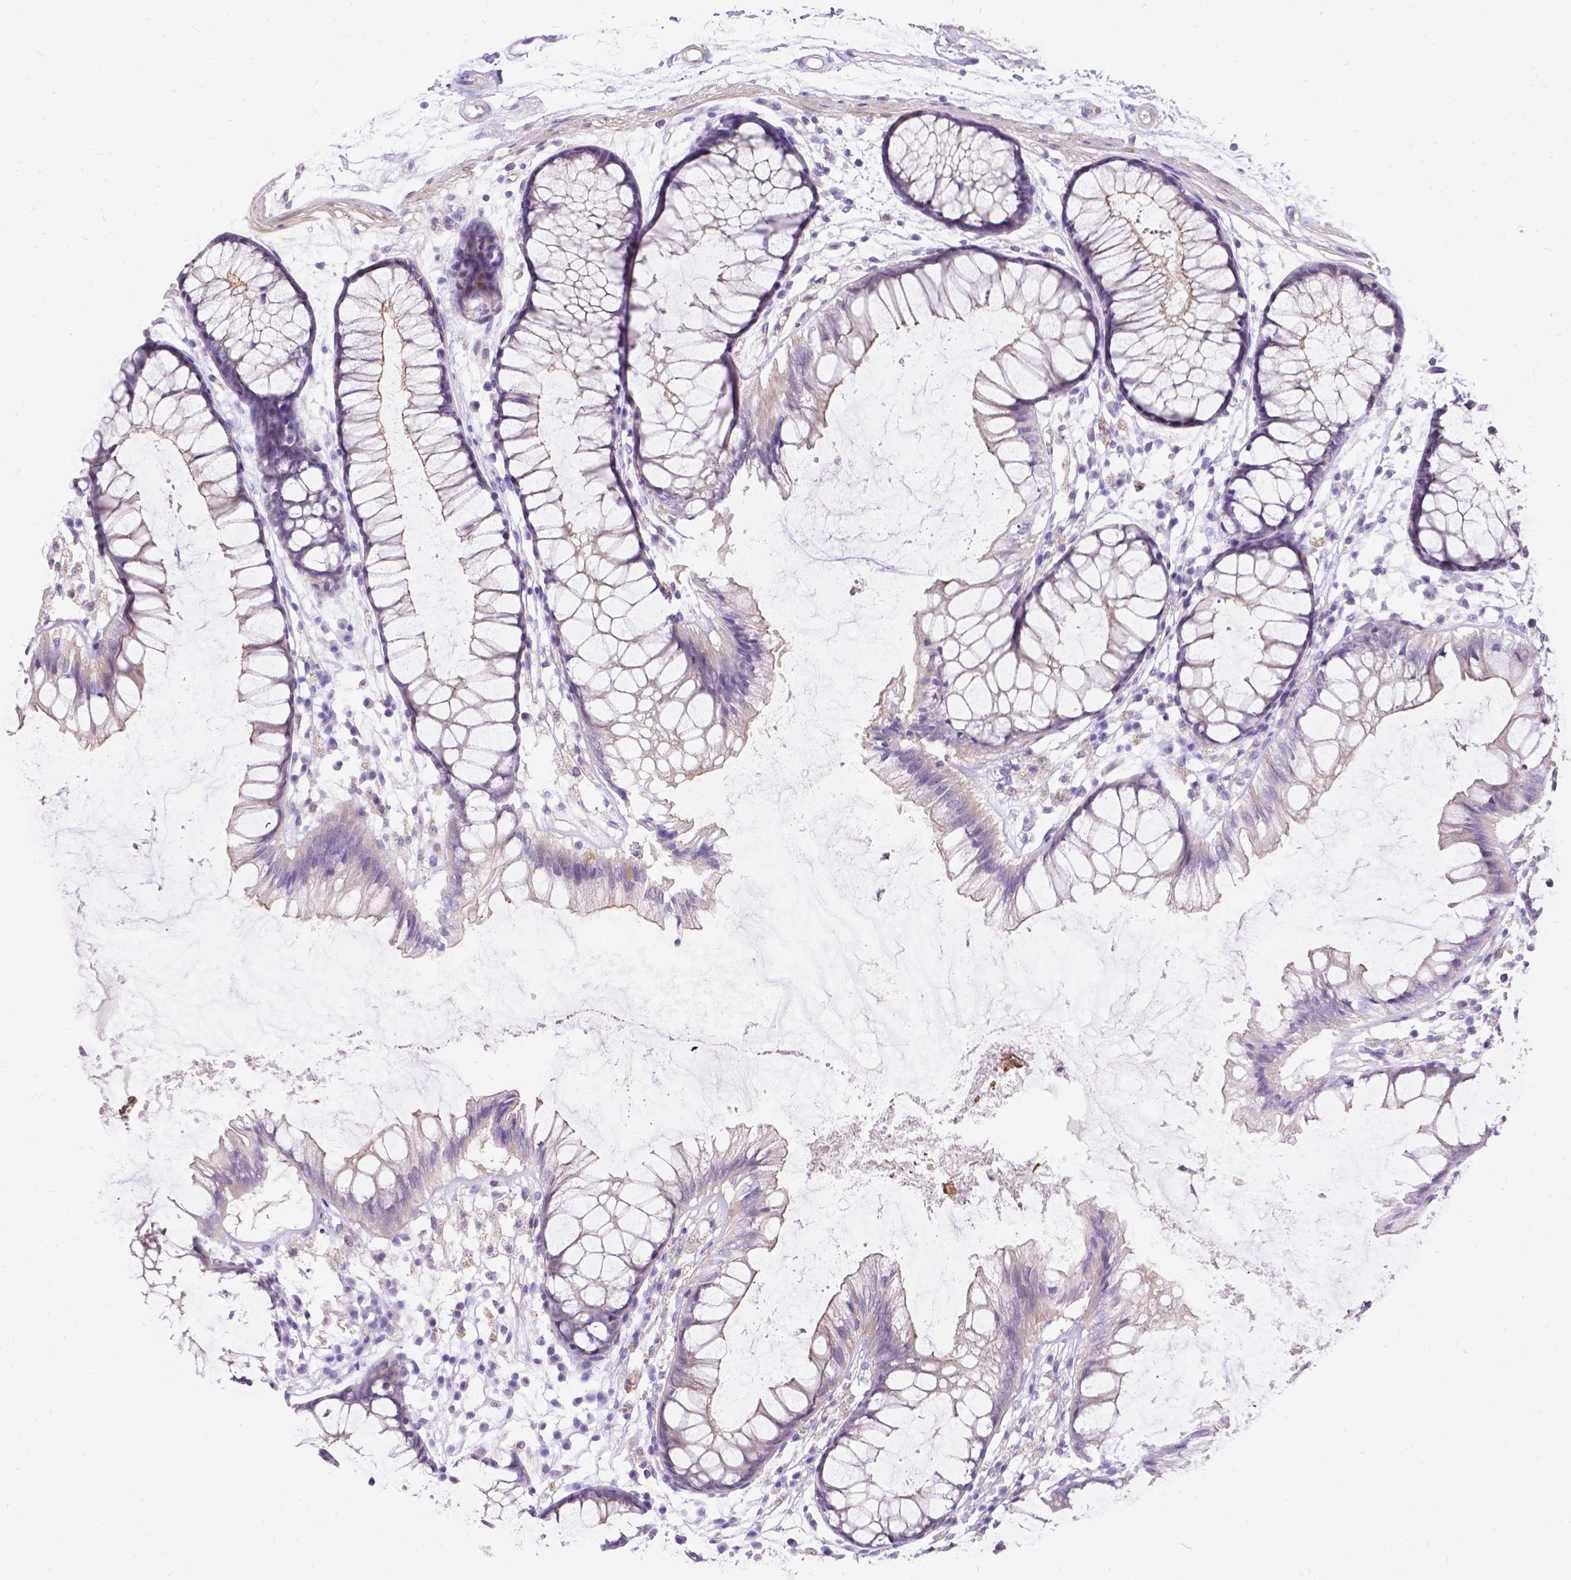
{"staining": {"intensity": "negative", "quantity": "none", "location": "none"}, "tissue": "colon", "cell_type": "Endothelial cells", "image_type": "normal", "snomed": [{"axis": "morphology", "description": "Normal tissue, NOS"}, {"axis": "morphology", "description": "Adenocarcinoma, NOS"}, {"axis": "topography", "description": "Colon"}], "caption": "There is no significant staining in endothelial cells of colon. (Brightfield microscopy of DAB (3,3'-diaminobenzidine) IHC at high magnification).", "gene": "PALS1", "patient": {"sex": "male", "age": 65}}